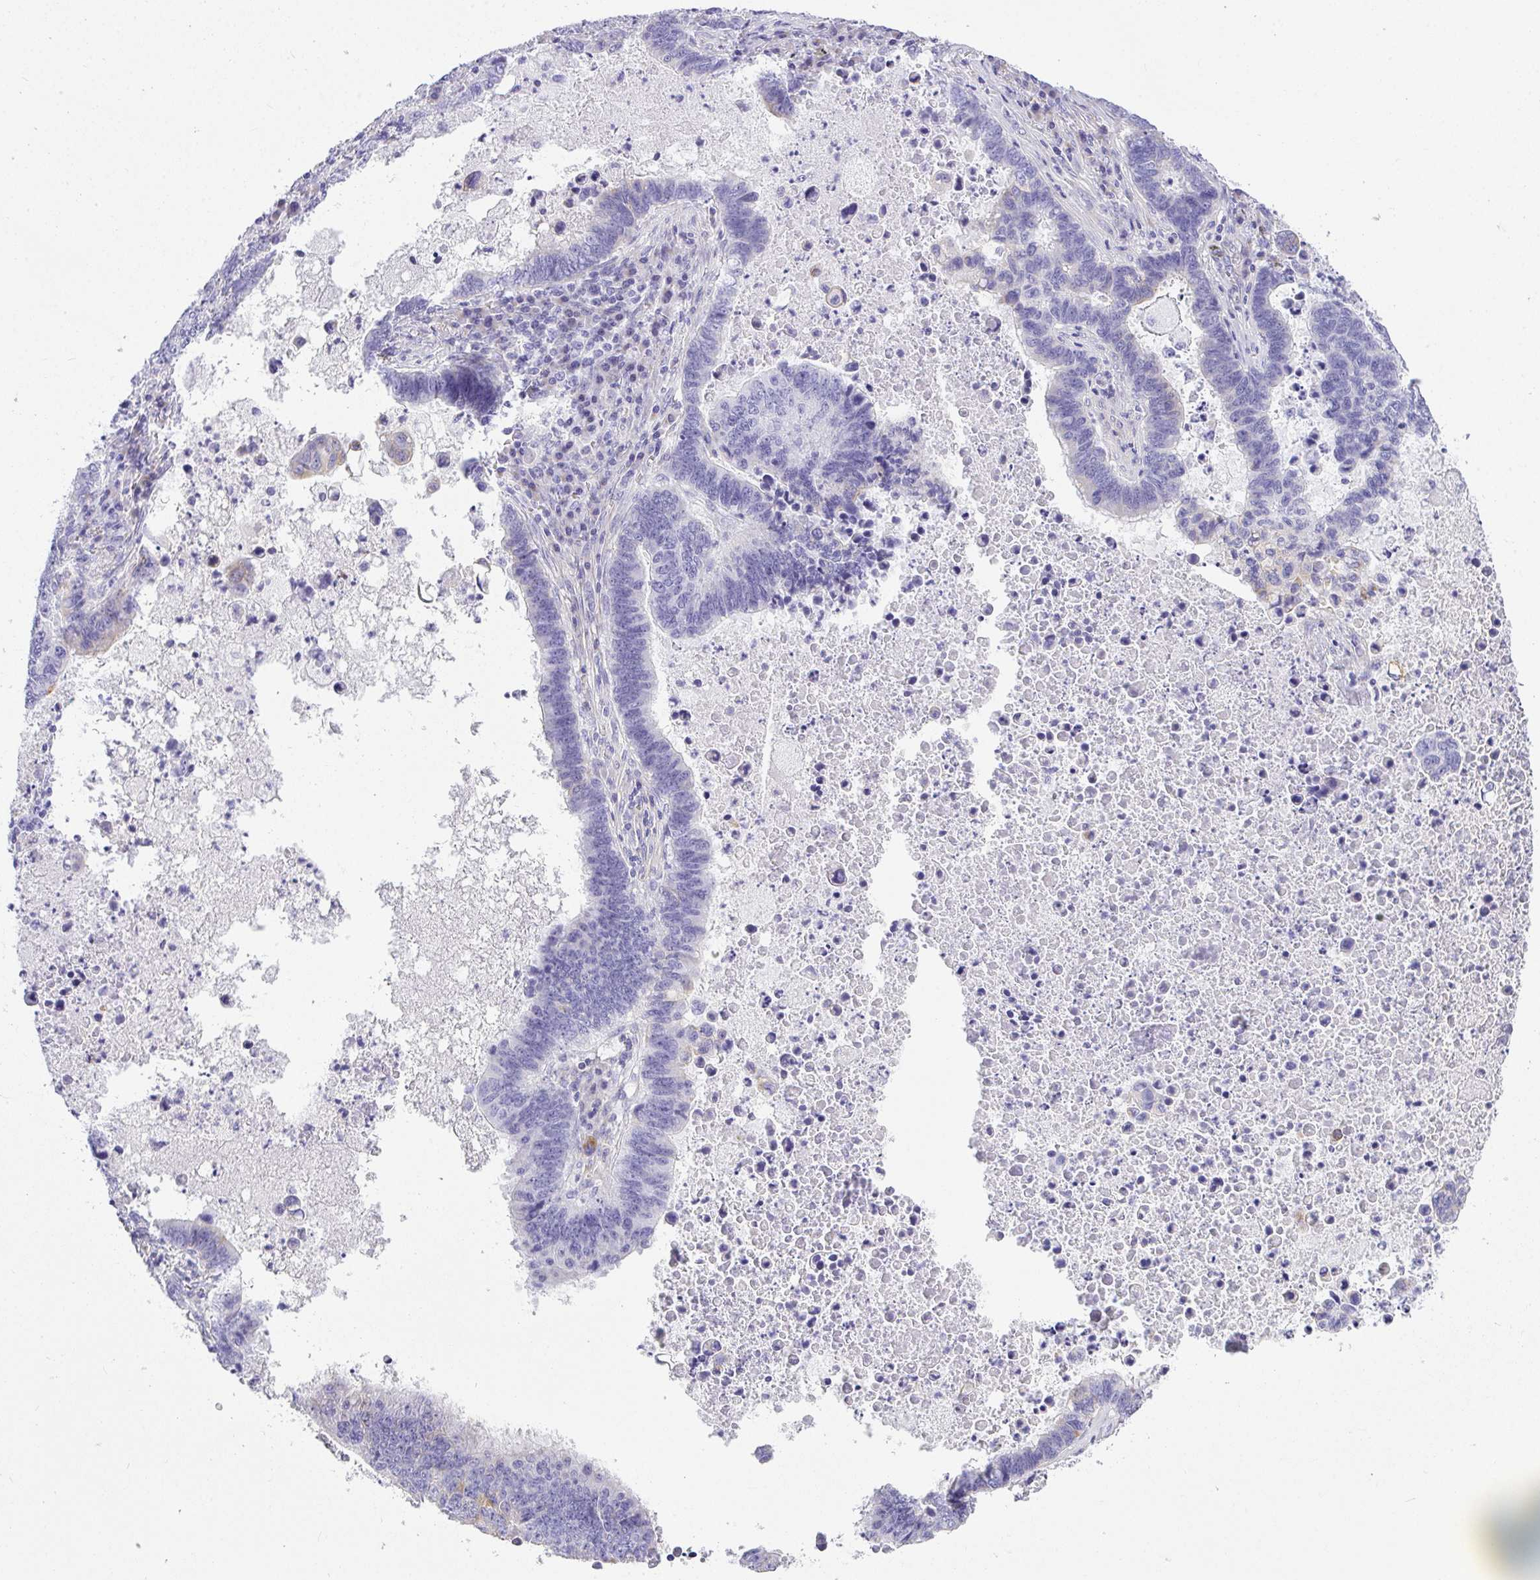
{"staining": {"intensity": "negative", "quantity": "none", "location": "none"}, "tissue": "lung cancer", "cell_type": "Tumor cells", "image_type": "cancer", "snomed": [{"axis": "morphology", "description": "Aneuploidy"}, {"axis": "morphology", "description": "Adenocarcinoma, NOS"}, {"axis": "morphology", "description": "Adenocarcinoma primary or metastatic"}, {"axis": "topography", "description": "Lung"}], "caption": "There is no significant staining in tumor cells of lung adenocarcinoma.", "gene": "PLPPR3", "patient": {"sex": "female", "age": 75}}